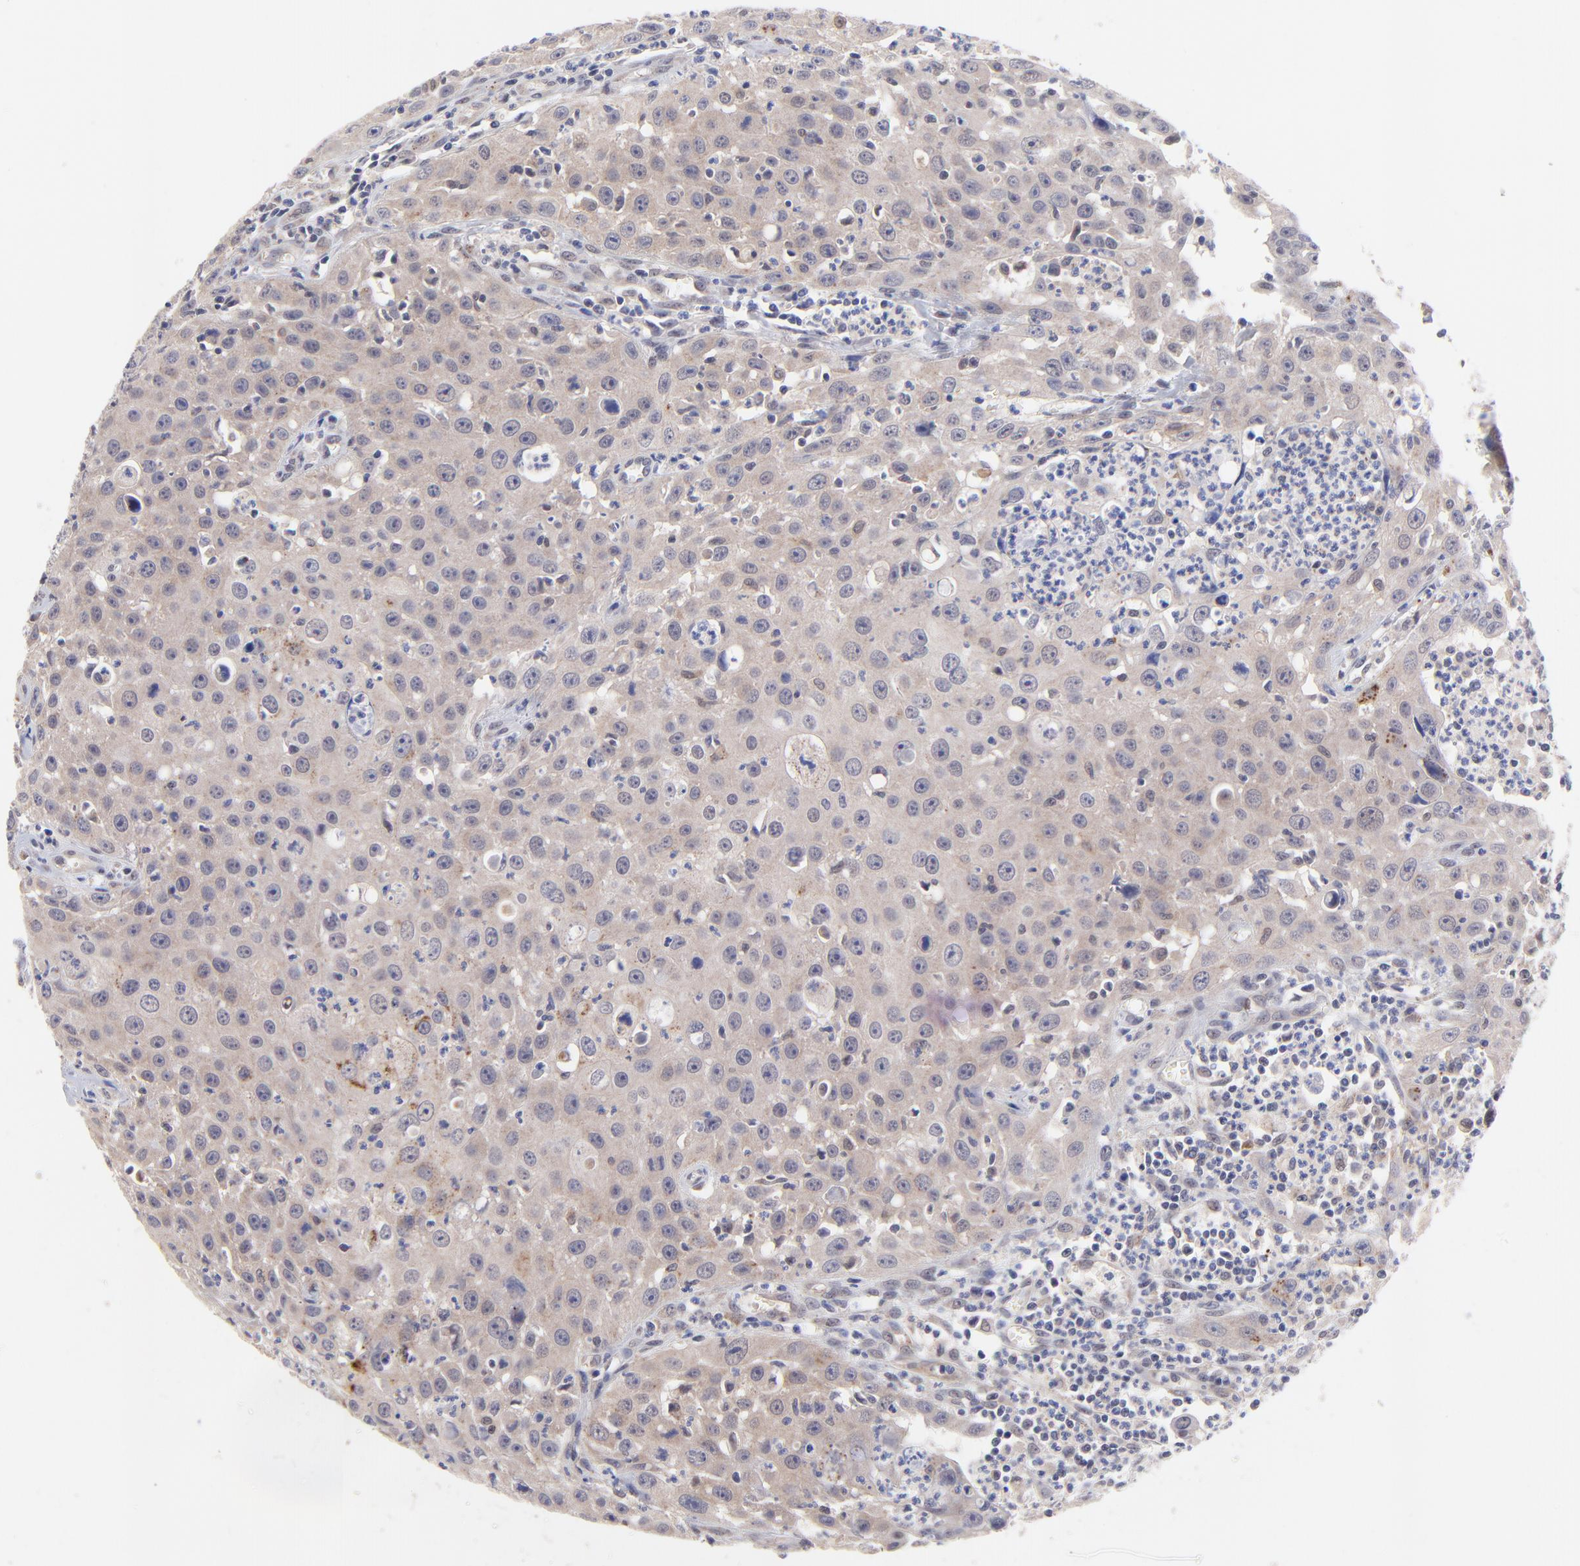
{"staining": {"intensity": "weak", "quantity": ">75%", "location": "cytoplasmic/membranous"}, "tissue": "urothelial cancer", "cell_type": "Tumor cells", "image_type": "cancer", "snomed": [{"axis": "morphology", "description": "Urothelial carcinoma, High grade"}, {"axis": "topography", "description": "Urinary bladder"}], "caption": "Human urothelial cancer stained with a brown dye reveals weak cytoplasmic/membranous positive expression in about >75% of tumor cells.", "gene": "ZNF747", "patient": {"sex": "male", "age": 66}}